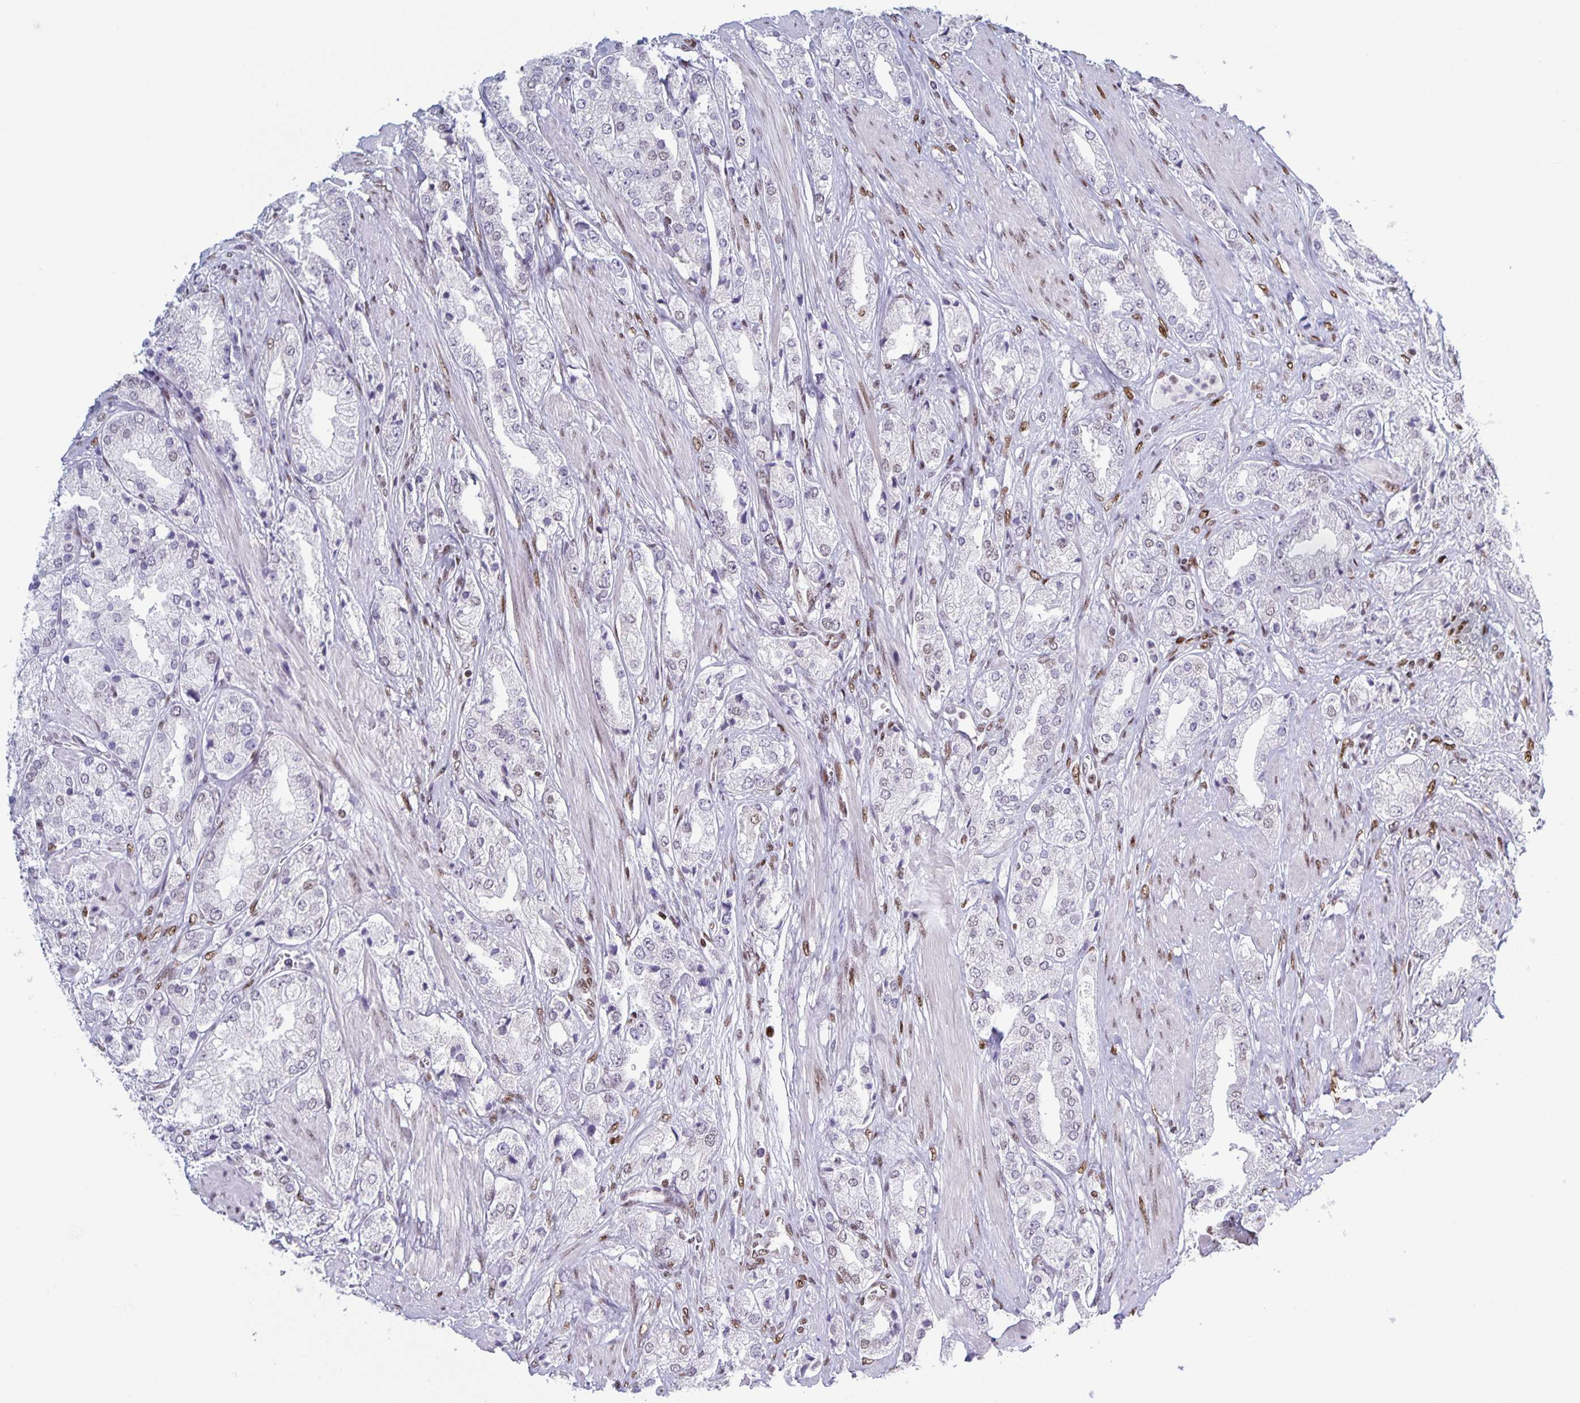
{"staining": {"intensity": "negative", "quantity": "none", "location": "none"}, "tissue": "prostate cancer", "cell_type": "Tumor cells", "image_type": "cancer", "snomed": [{"axis": "morphology", "description": "Adenocarcinoma, High grade"}, {"axis": "topography", "description": "Prostate"}], "caption": "High magnification brightfield microscopy of high-grade adenocarcinoma (prostate) stained with DAB (3,3'-diaminobenzidine) (brown) and counterstained with hematoxylin (blue): tumor cells show no significant staining.", "gene": "JUND", "patient": {"sex": "male", "age": 68}}